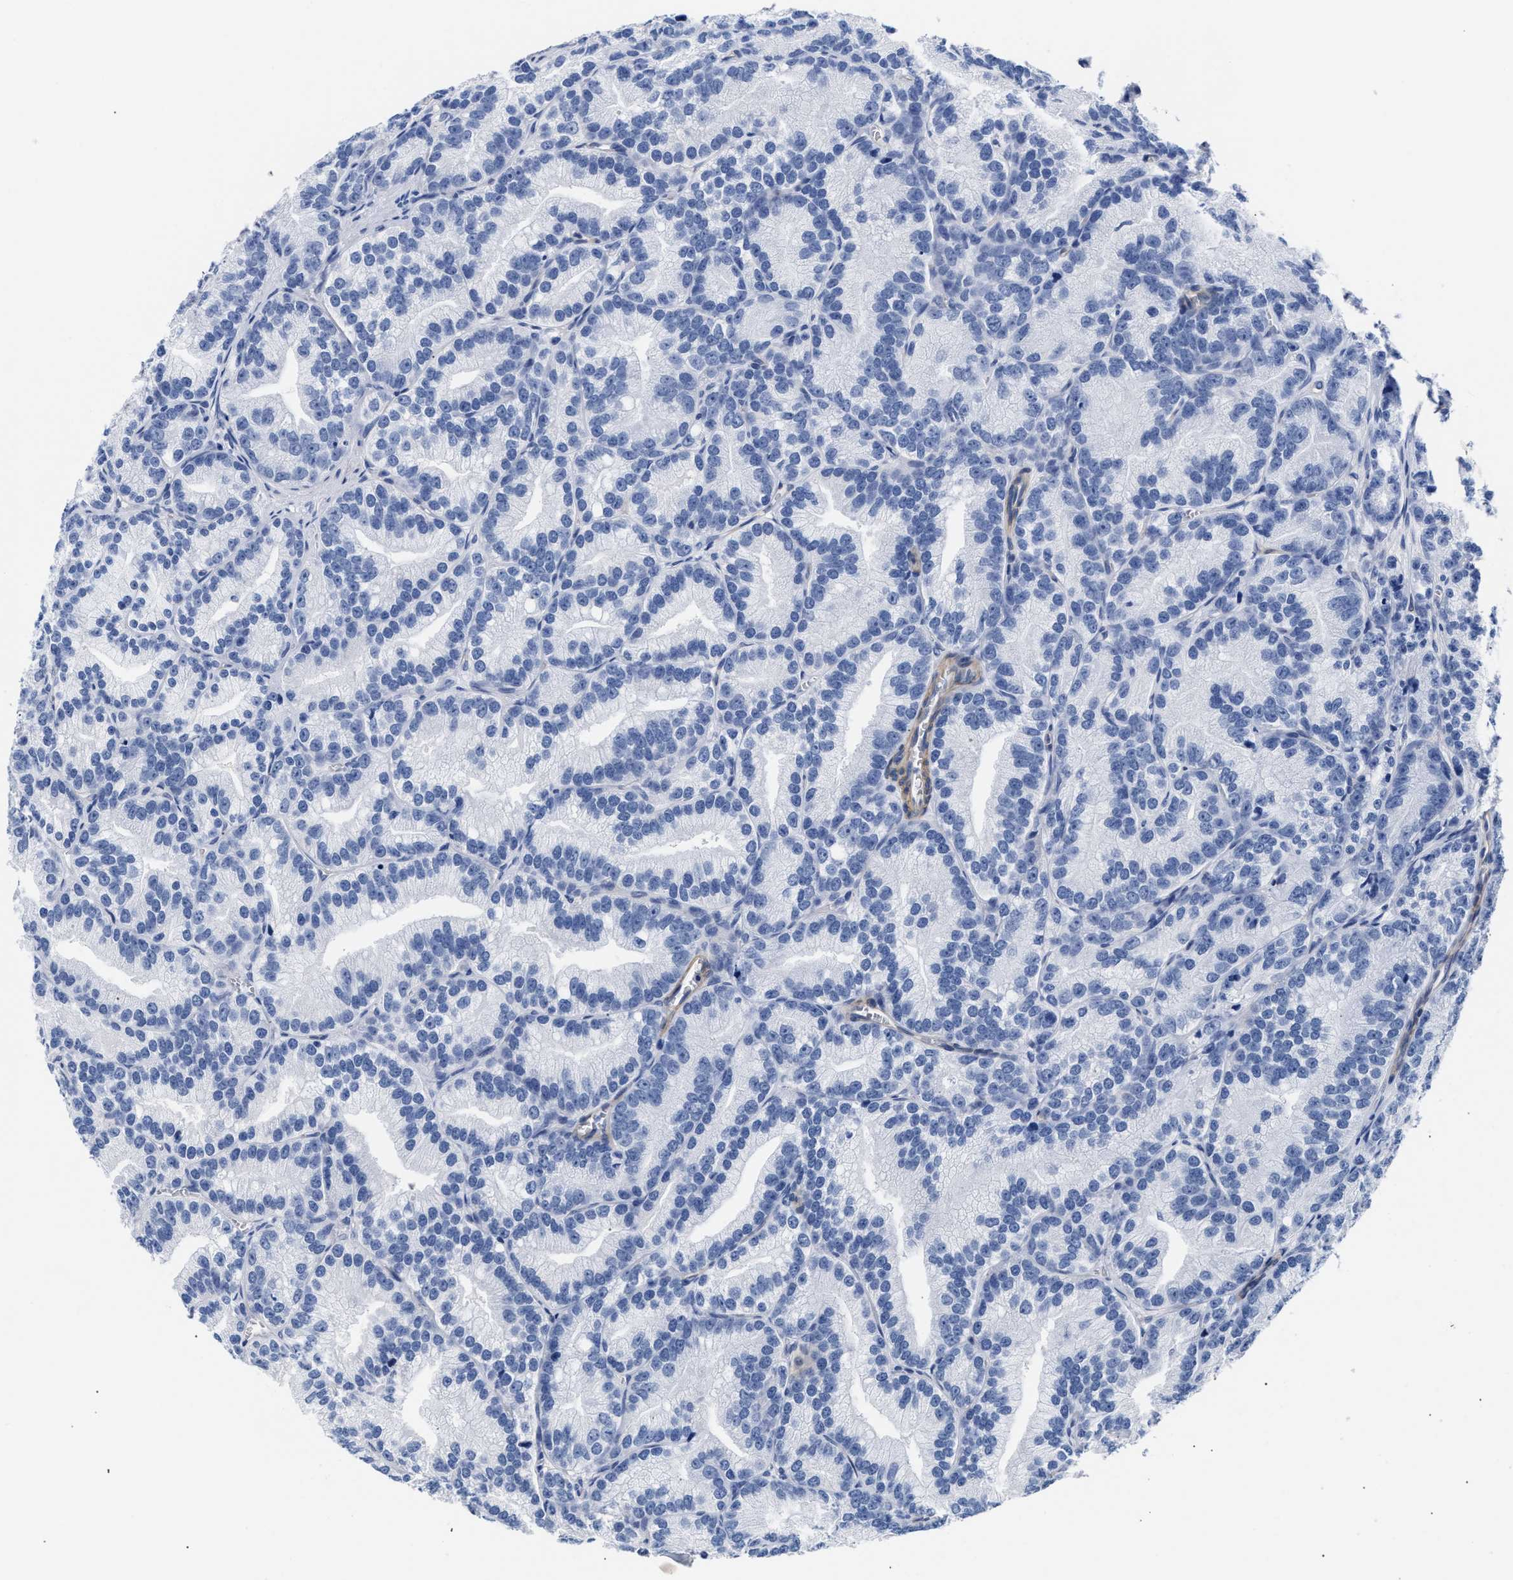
{"staining": {"intensity": "negative", "quantity": "none", "location": "none"}, "tissue": "prostate cancer", "cell_type": "Tumor cells", "image_type": "cancer", "snomed": [{"axis": "morphology", "description": "Adenocarcinoma, Low grade"}, {"axis": "topography", "description": "Prostate"}], "caption": "The IHC micrograph has no significant positivity in tumor cells of prostate cancer (low-grade adenocarcinoma) tissue. (DAB (3,3'-diaminobenzidine) IHC with hematoxylin counter stain).", "gene": "TRIM29", "patient": {"sex": "male", "age": 89}}